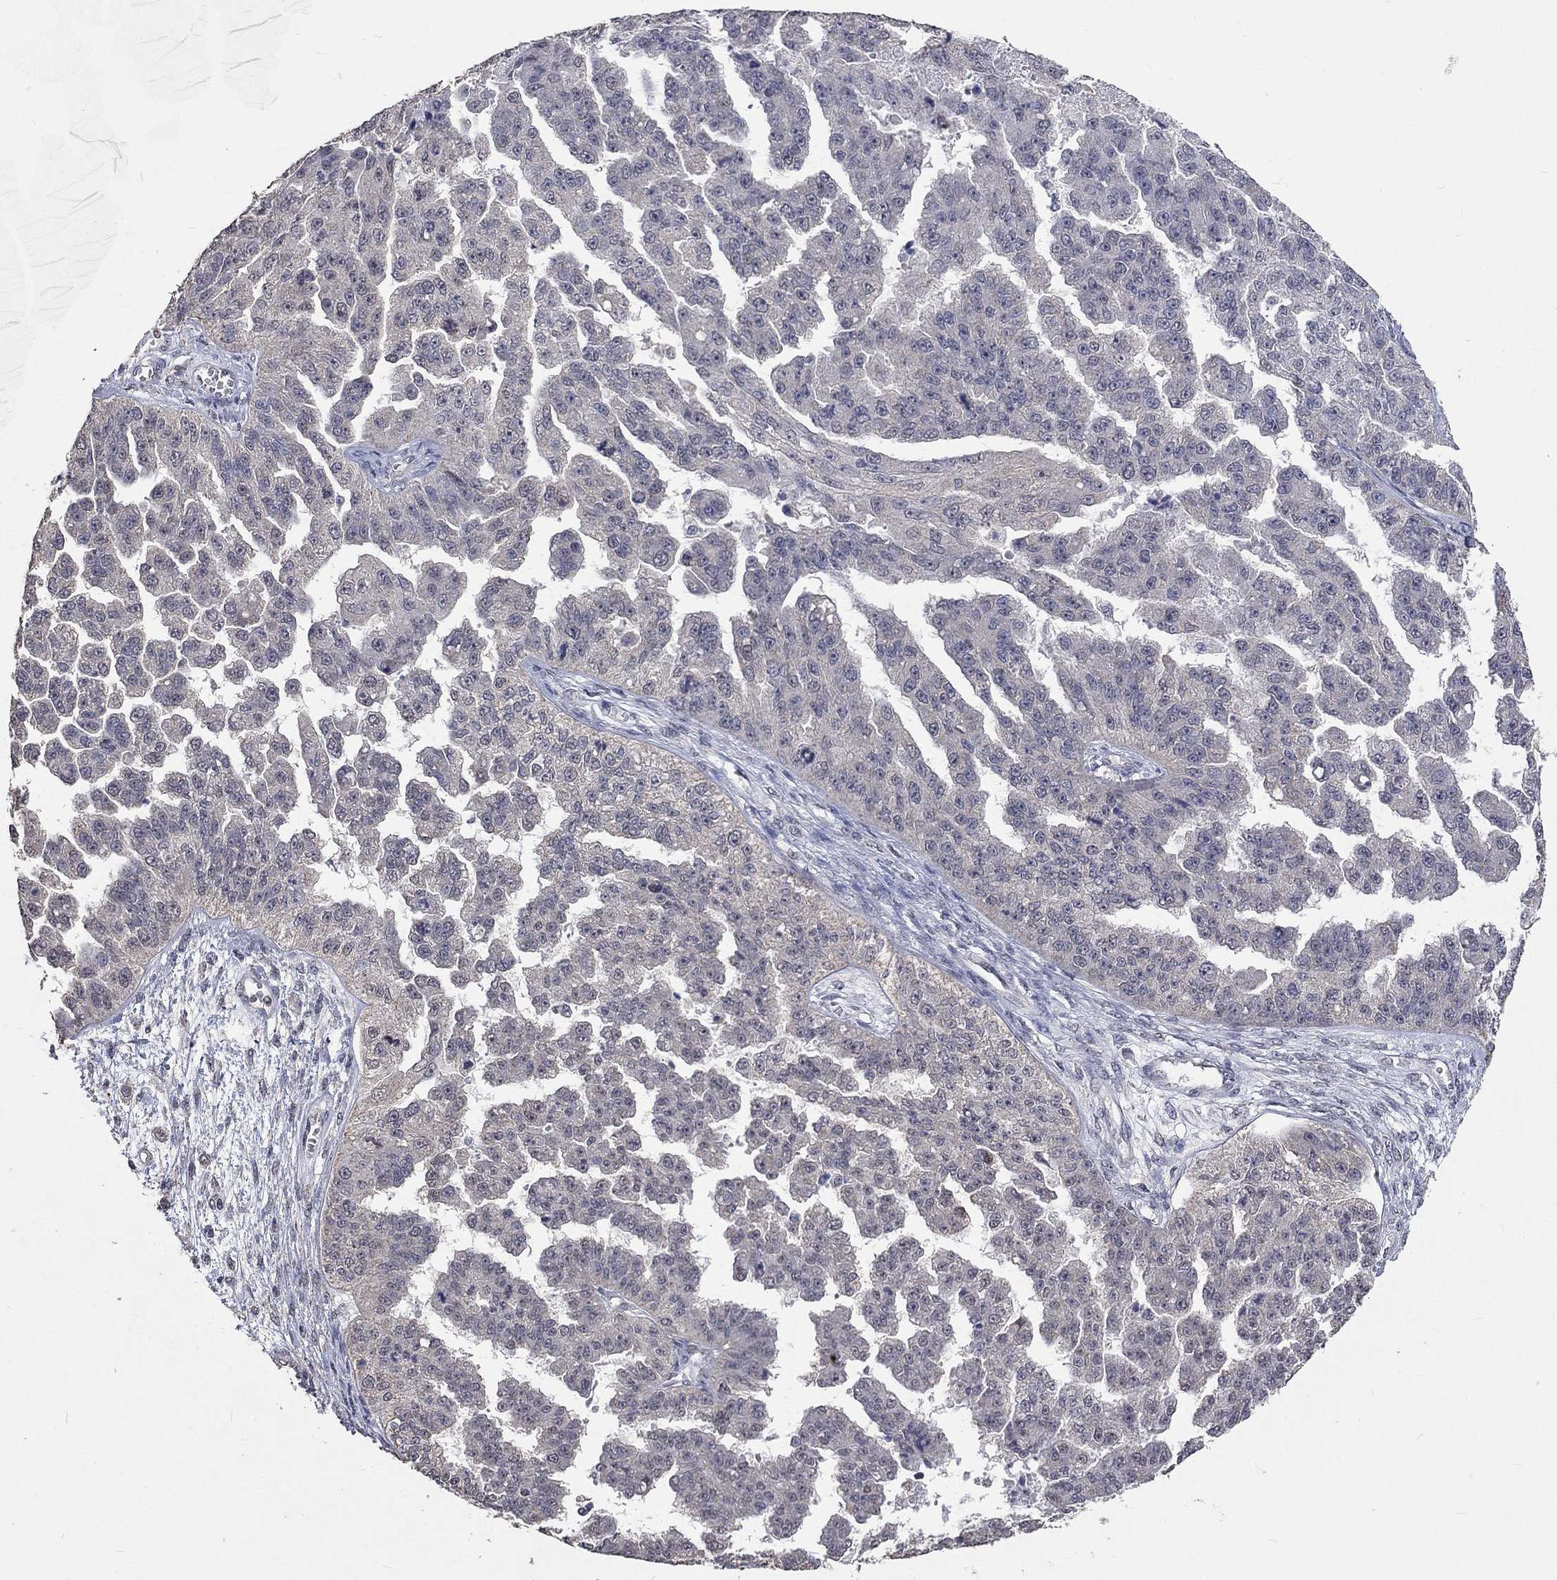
{"staining": {"intensity": "negative", "quantity": "none", "location": "none"}, "tissue": "ovarian cancer", "cell_type": "Tumor cells", "image_type": "cancer", "snomed": [{"axis": "morphology", "description": "Cystadenocarcinoma, serous, NOS"}, {"axis": "topography", "description": "Ovary"}], "caption": "High power microscopy histopathology image of an IHC photomicrograph of ovarian serous cystadenocarcinoma, revealing no significant positivity in tumor cells.", "gene": "SPATA33", "patient": {"sex": "female", "age": 58}}